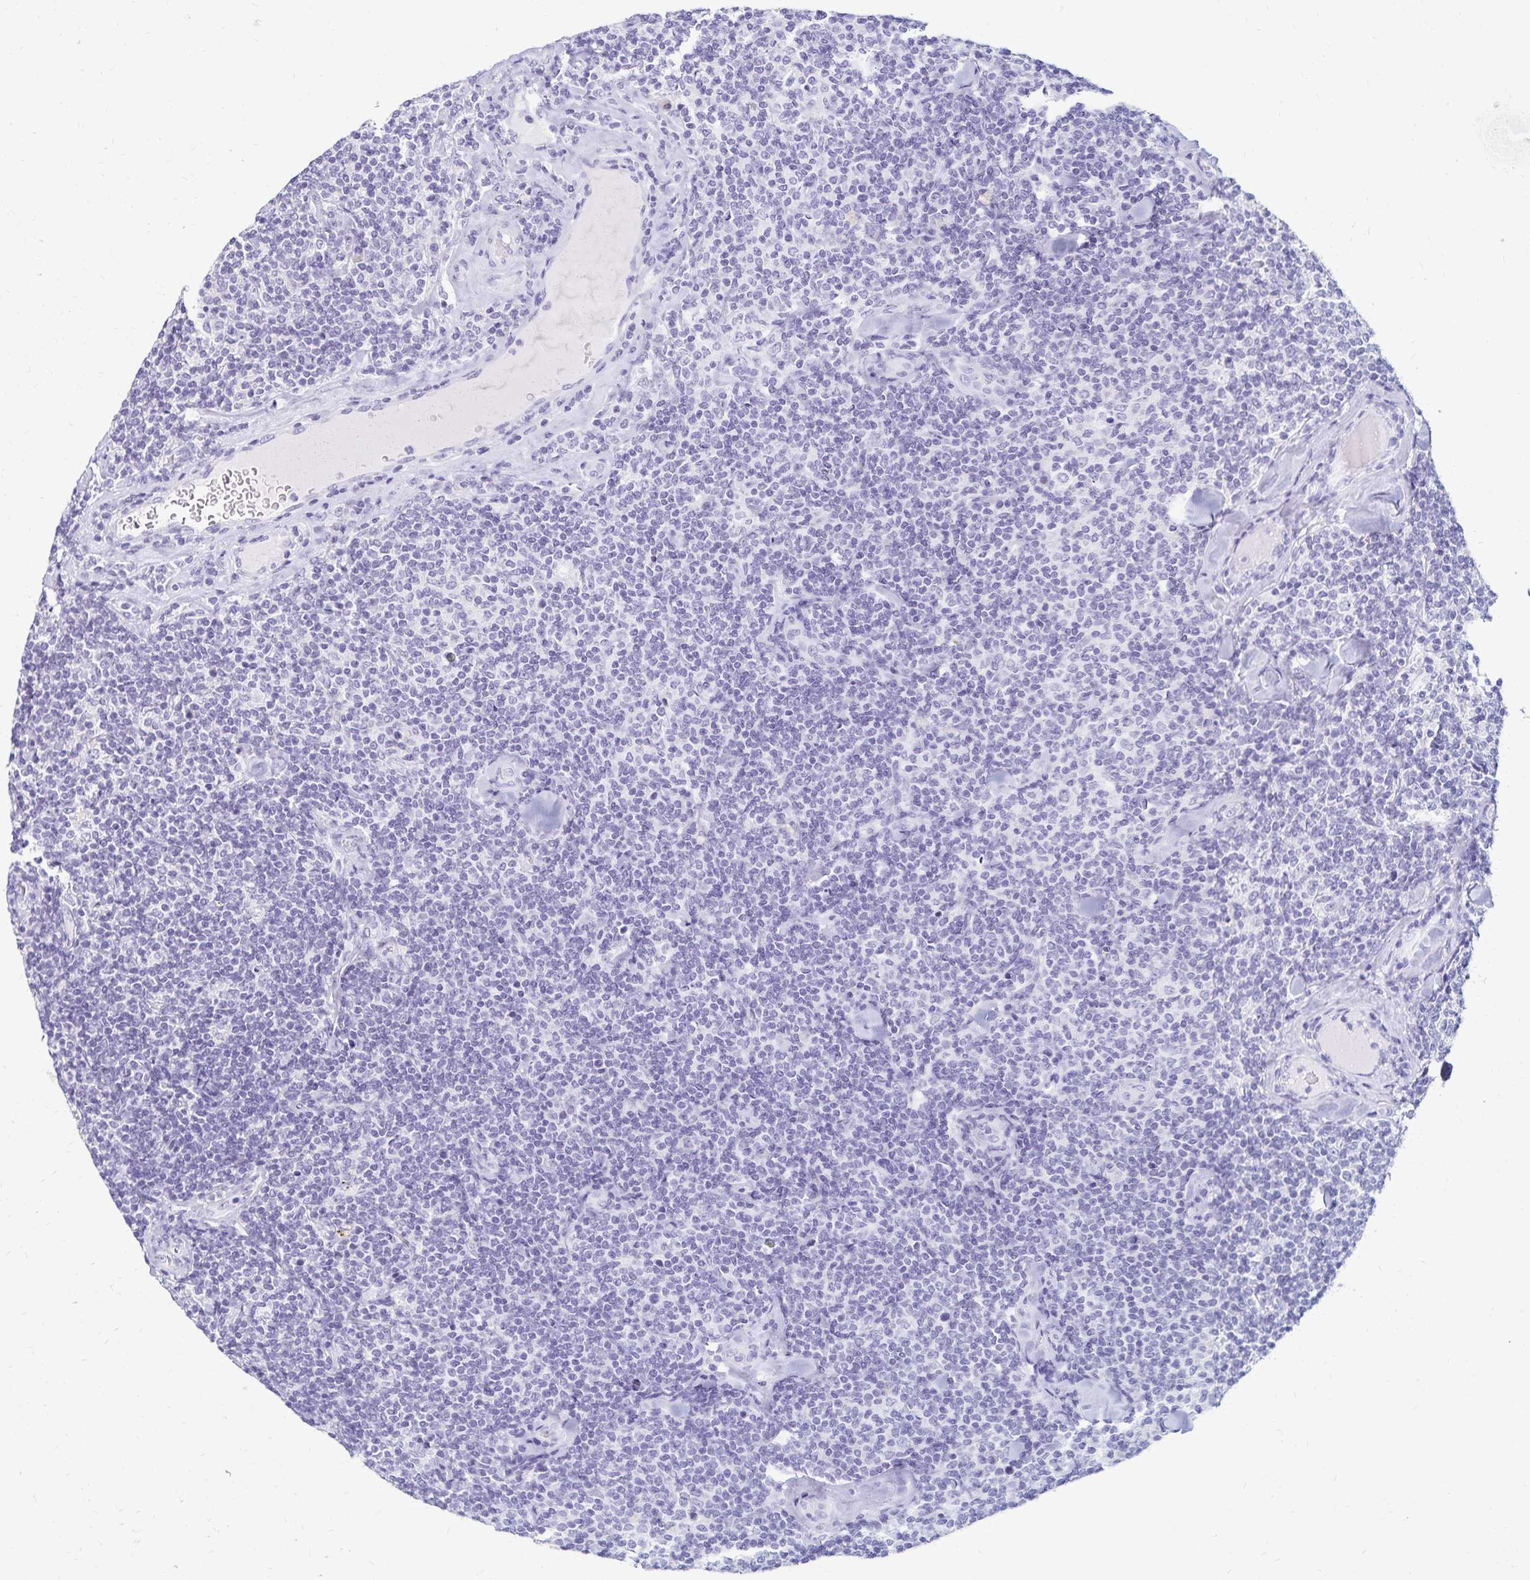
{"staining": {"intensity": "negative", "quantity": "none", "location": "none"}, "tissue": "lymphoma", "cell_type": "Tumor cells", "image_type": "cancer", "snomed": [{"axis": "morphology", "description": "Malignant lymphoma, non-Hodgkin's type, Low grade"}, {"axis": "topography", "description": "Lymph node"}], "caption": "An image of human lymphoma is negative for staining in tumor cells.", "gene": "C2orf50", "patient": {"sex": "female", "age": 56}}